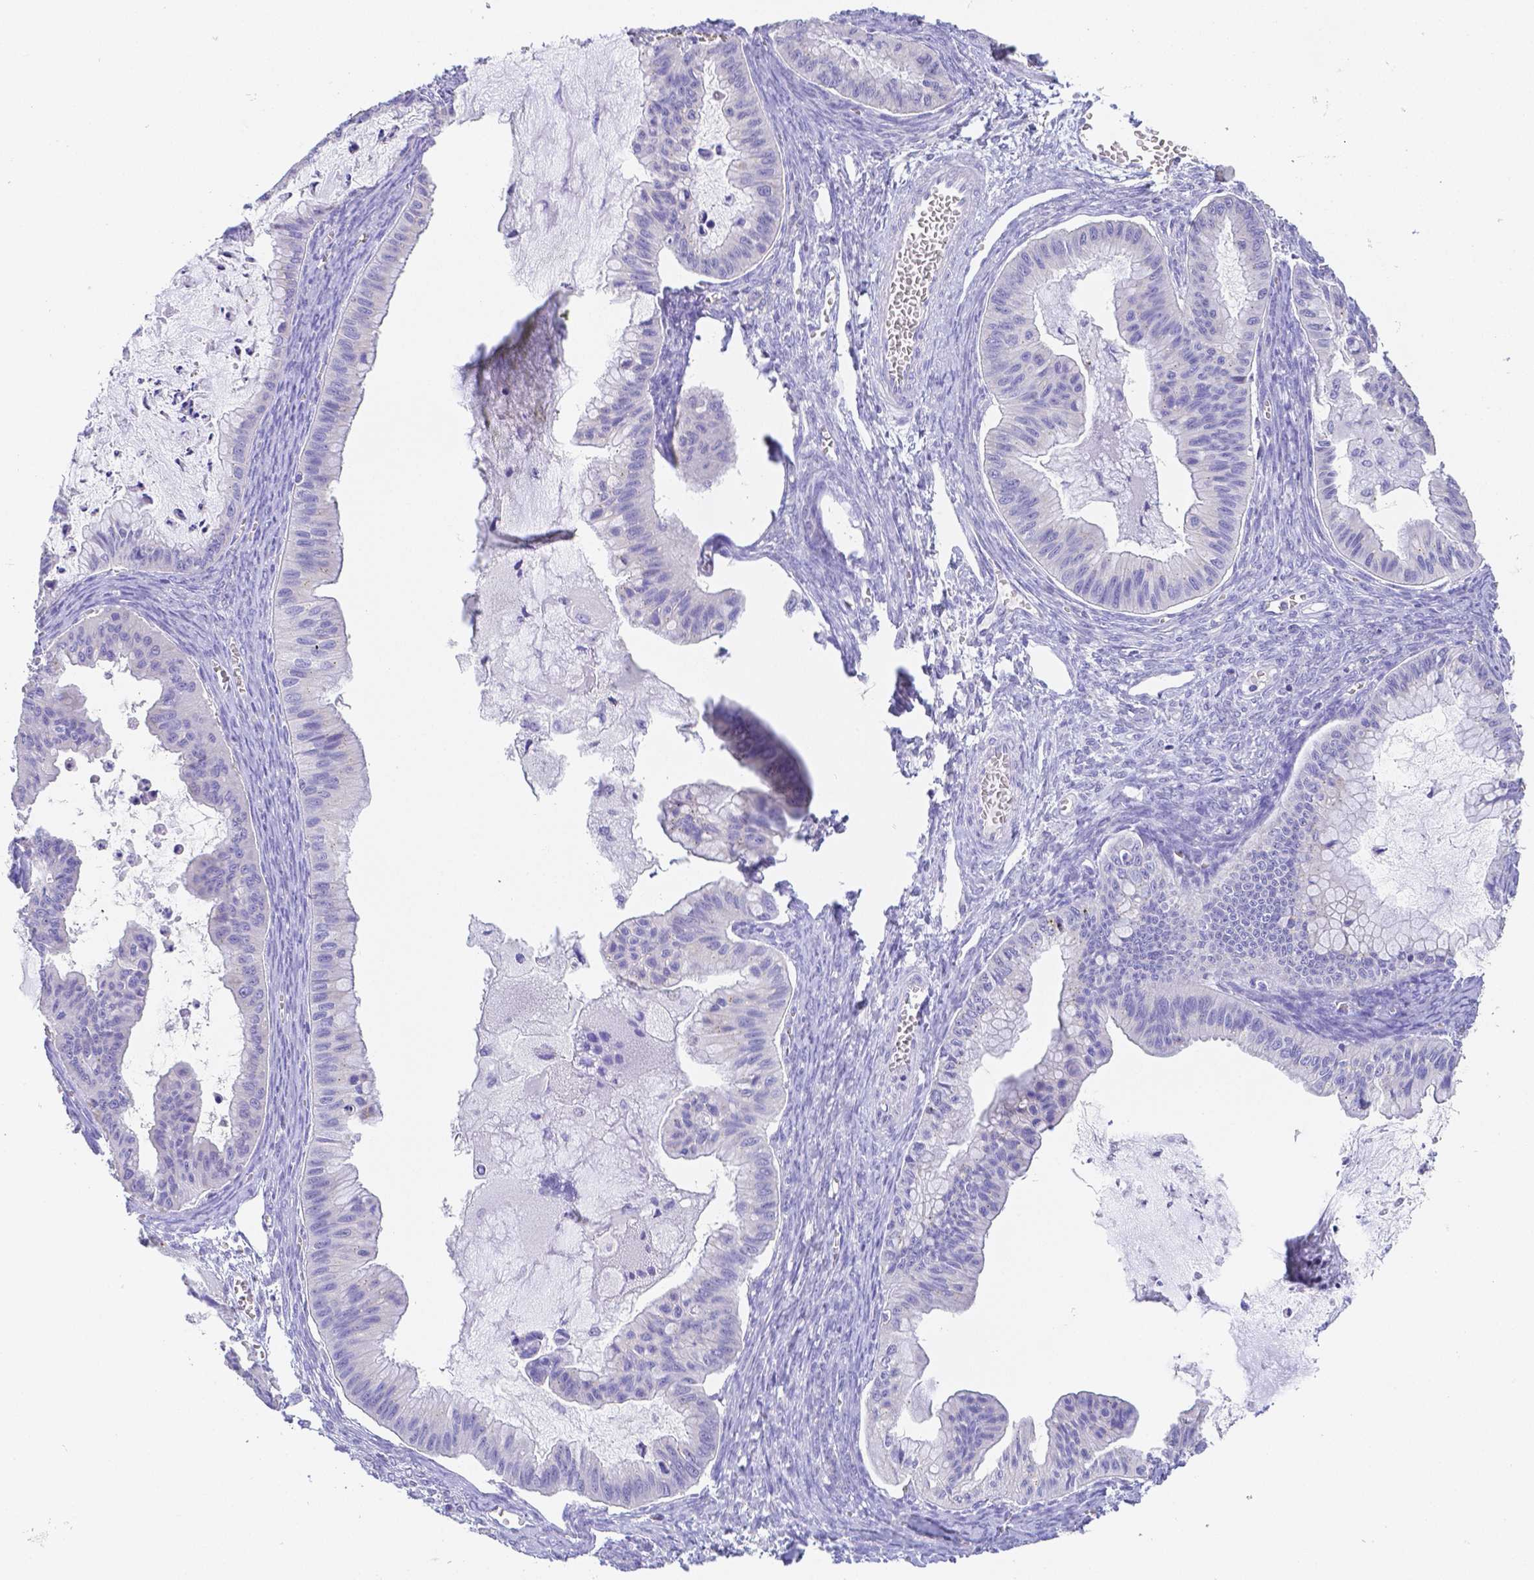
{"staining": {"intensity": "negative", "quantity": "none", "location": "none"}, "tissue": "ovarian cancer", "cell_type": "Tumor cells", "image_type": "cancer", "snomed": [{"axis": "morphology", "description": "Cystadenocarcinoma, mucinous, NOS"}, {"axis": "topography", "description": "Ovary"}], "caption": "High power microscopy micrograph of an IHC photomicrograph of mucinous cystadenocarcinoma (ovarian), revealing no significant positivity in tumor cells.", "gene": "ZG16B", "patient": {"sex": "female", "age": 72}}